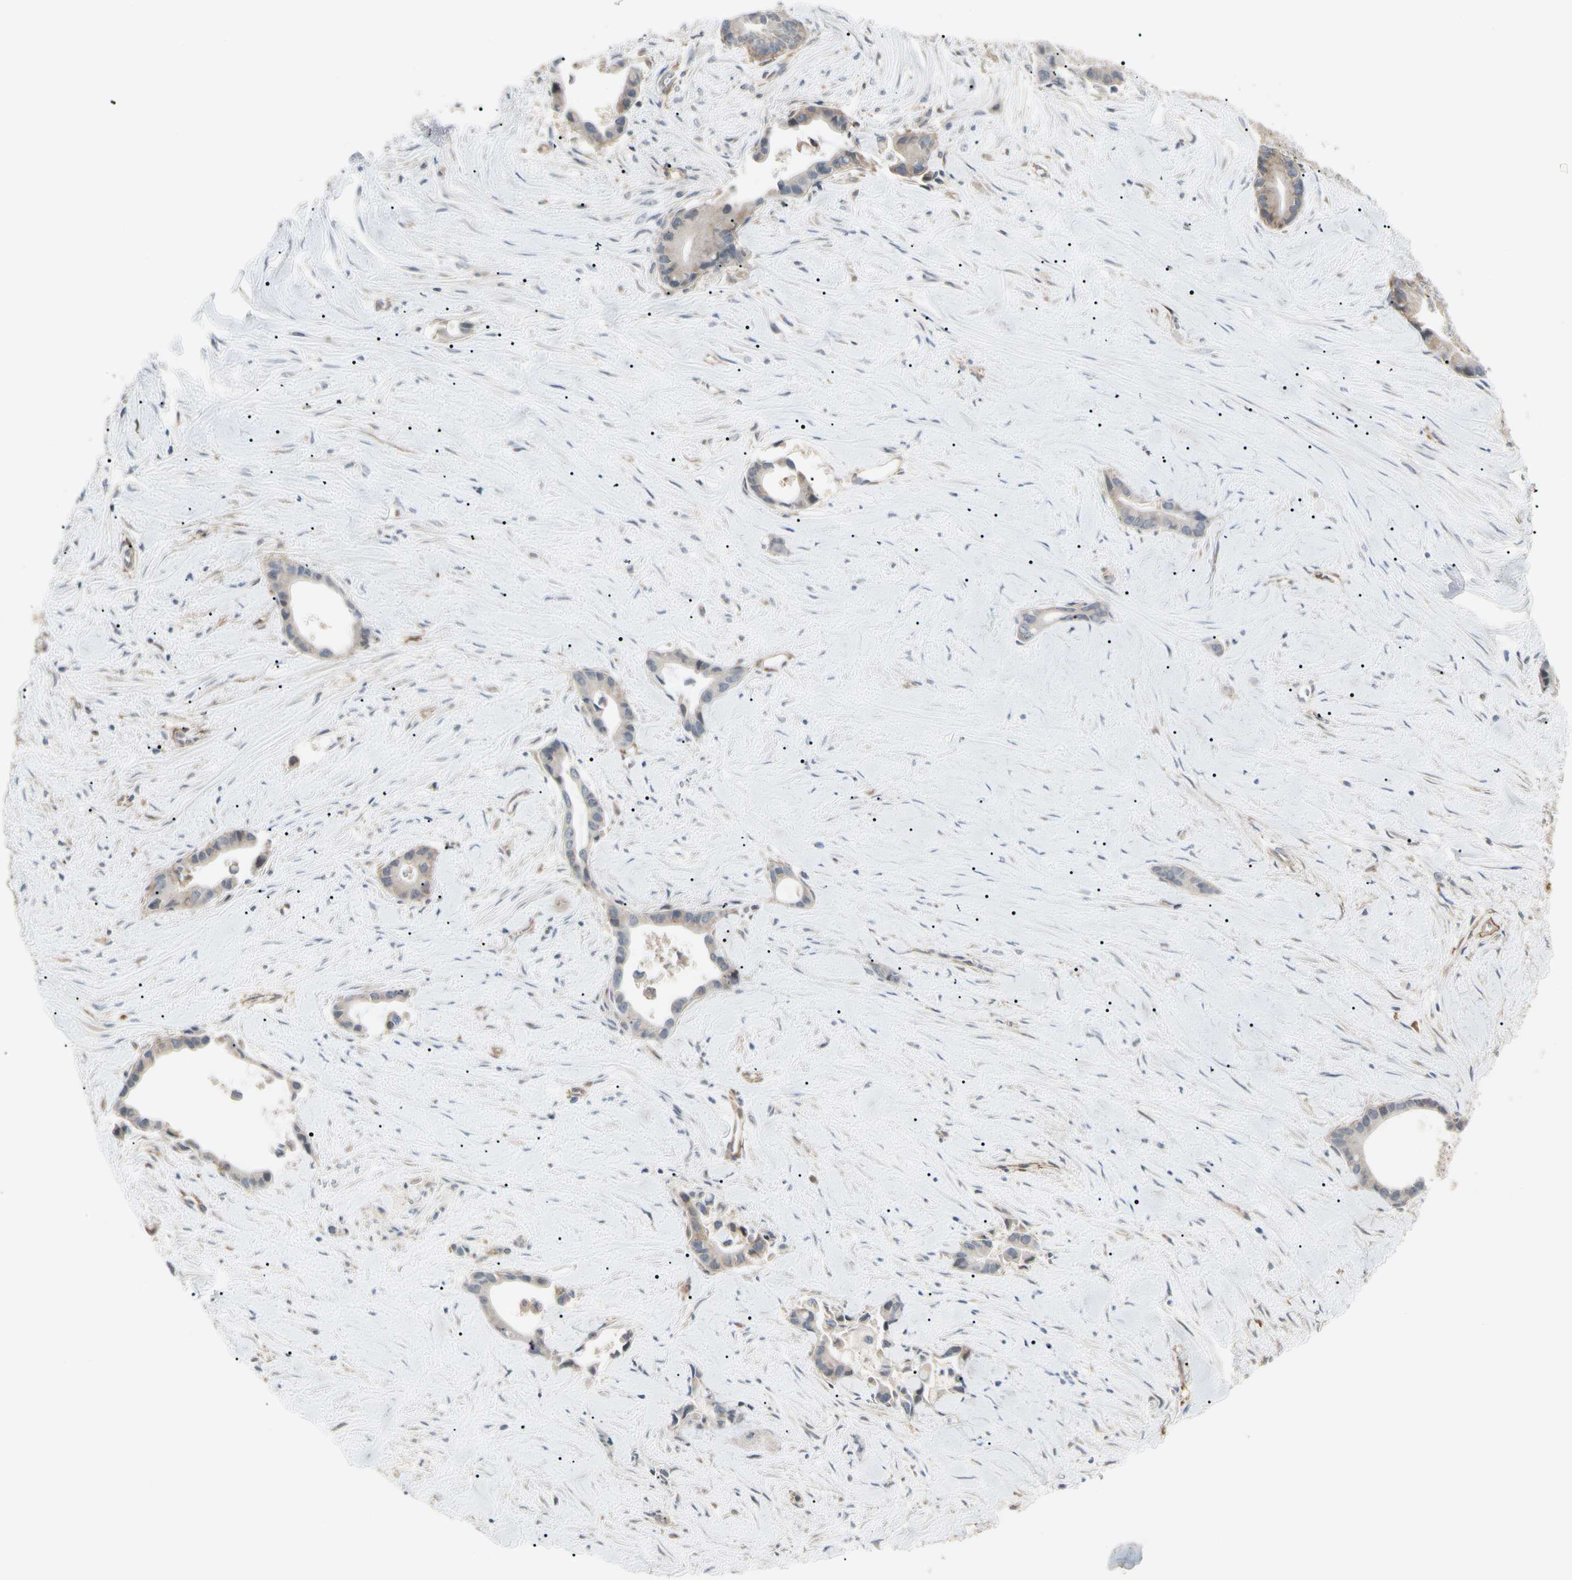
{"staining": {"intensity": "weak", "quantity": ">75%", "location": "cytoplasmic/membranous"}, "tissue": "liver cancer", "cell_type": "Tumor cells", "image_type": "cancer", "snomed": [{"axis": "morphology", "description": "Cholangiocarcinoma"}, {"axis": "topography", "description": "Liver"}], "caption": "This photomicrograph demonstrates immunohistochemistry (IHC) staining of human liver cancer, with low weak cytoplasmic/membranous positivity in approximately >75% of tumor cells.", "gene": "F2R", "patient": {"sex": "female", "age": 55}}